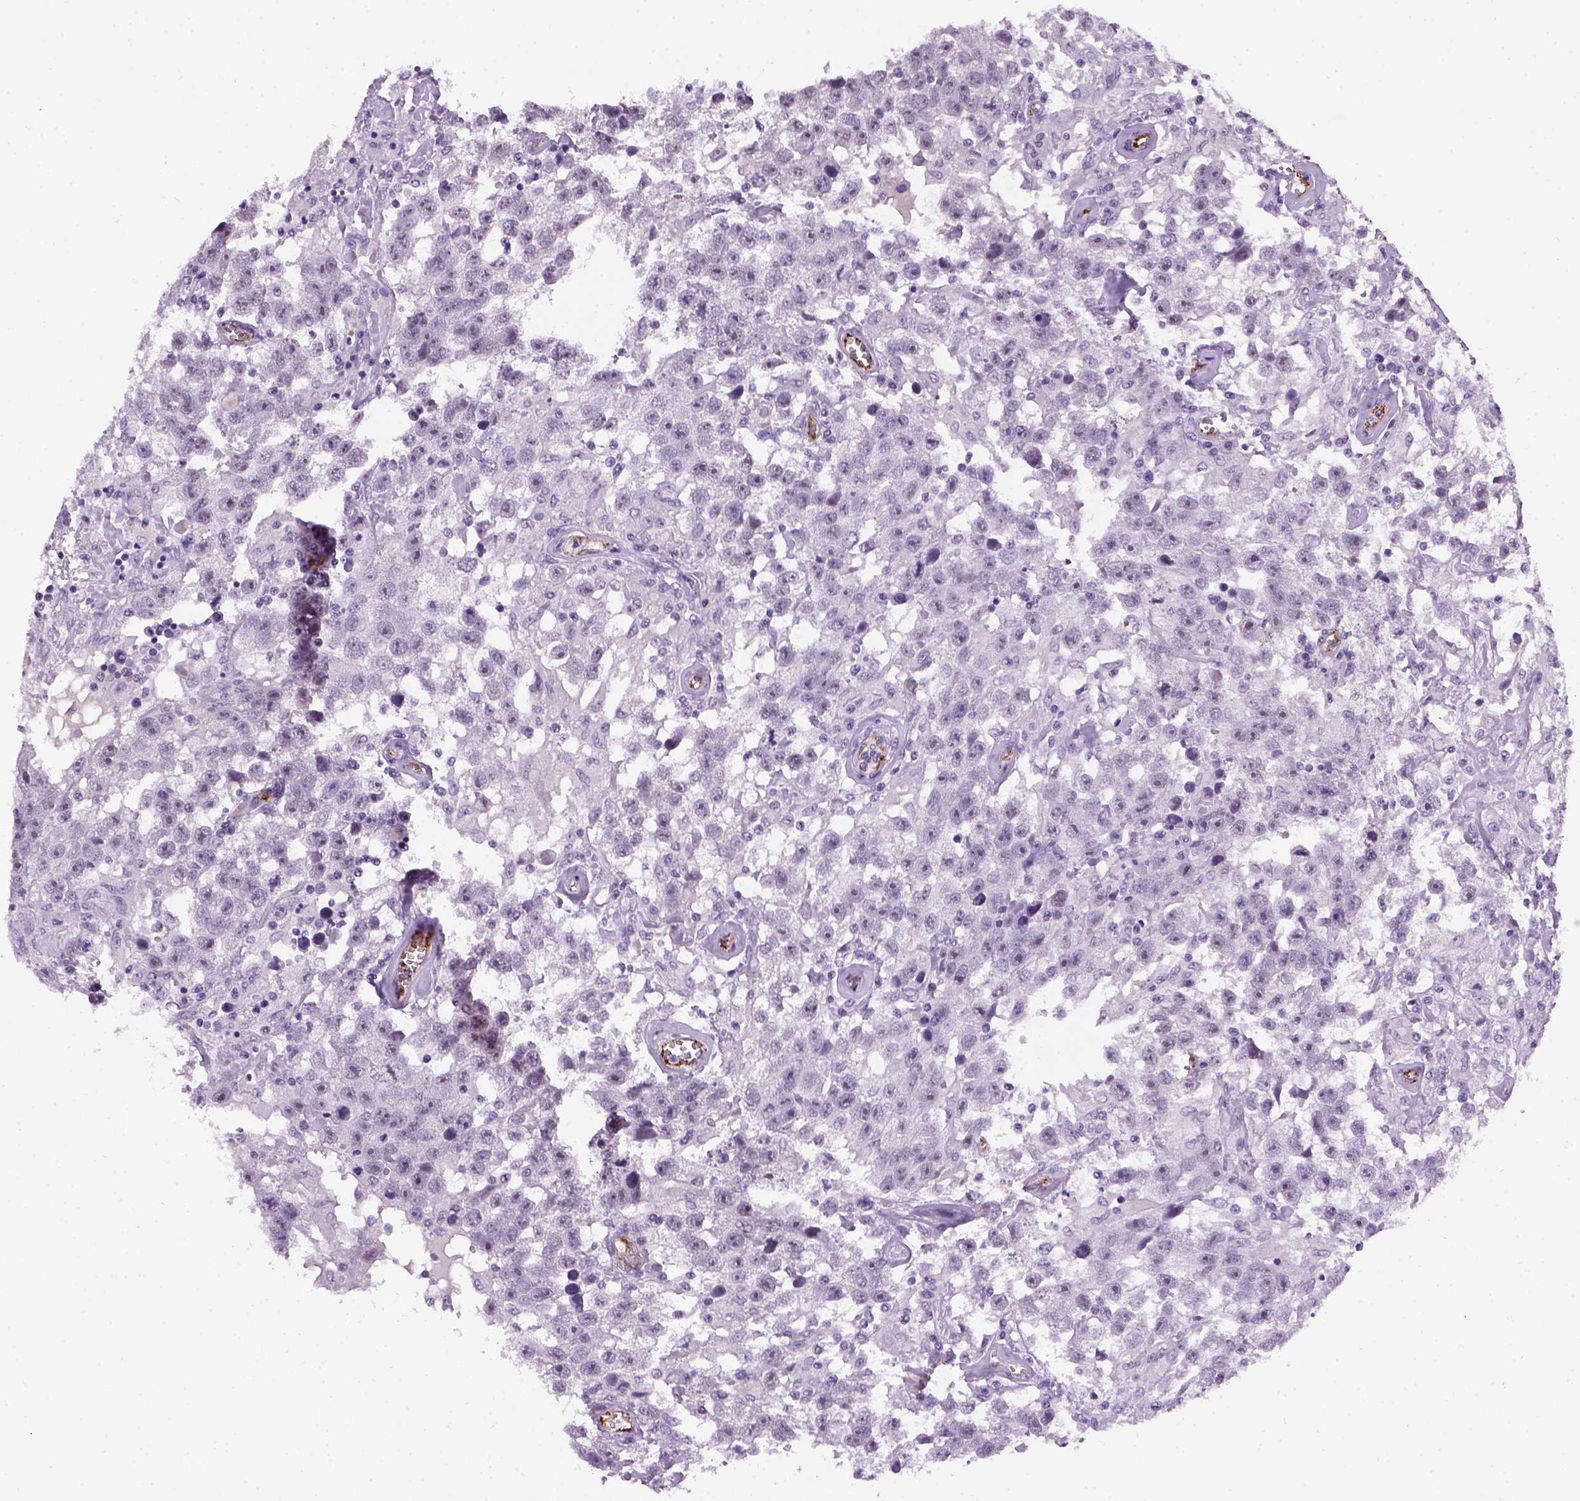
{"staining": {"intensity": "negative", "quantity": "none", "location": "none"}, "tissue": "testis cancer", "cell_type": "Tumor cells", "image_type": "cancer", "snomed": [{"axis": "morphology", "description": "Seminoma, NOS"}, {"axis": "topography", "description": "Testis"}], "caption": "Tumor cells show no significant protein positivity in testis cancer.", "gene": "VWF", "patient": {"sex": "male", "age": 43}}